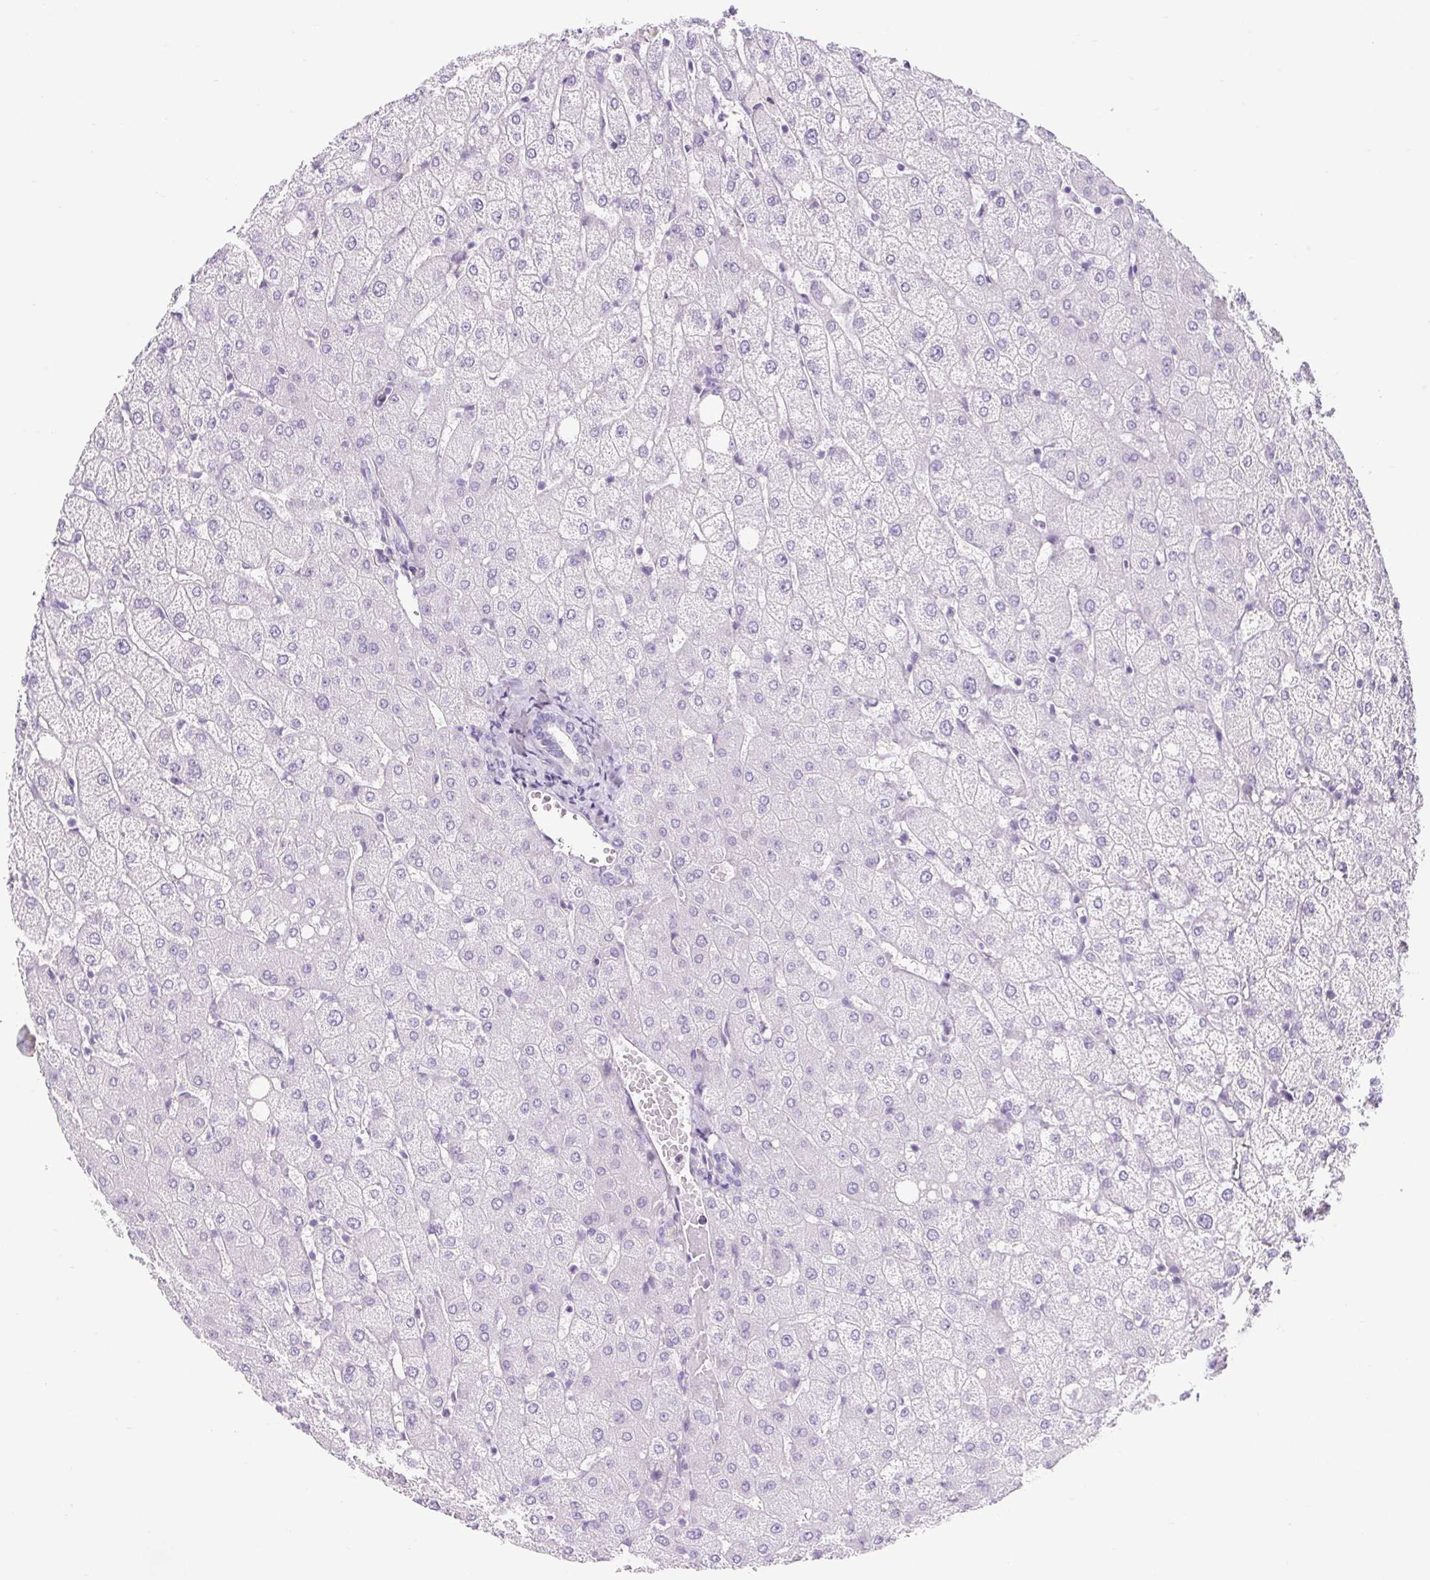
{"staining": {"intensity": "negative", "quantity": "none", "location": "none"}, "tissue": "liver", "cell_type": "Cholangiocytes", "image_type": "normal", "snomed": [{"axis": "morphology", "description": "Normal tissue, NOS"}, {"axis": "topography", "description": "Liver"}], "caption": "The immunohistochemistry photomicrograph has no significant positivity in cholangiocytes of liver.", "gene": "BCAS1", "patient": {"sex": "female", "age": 54}}